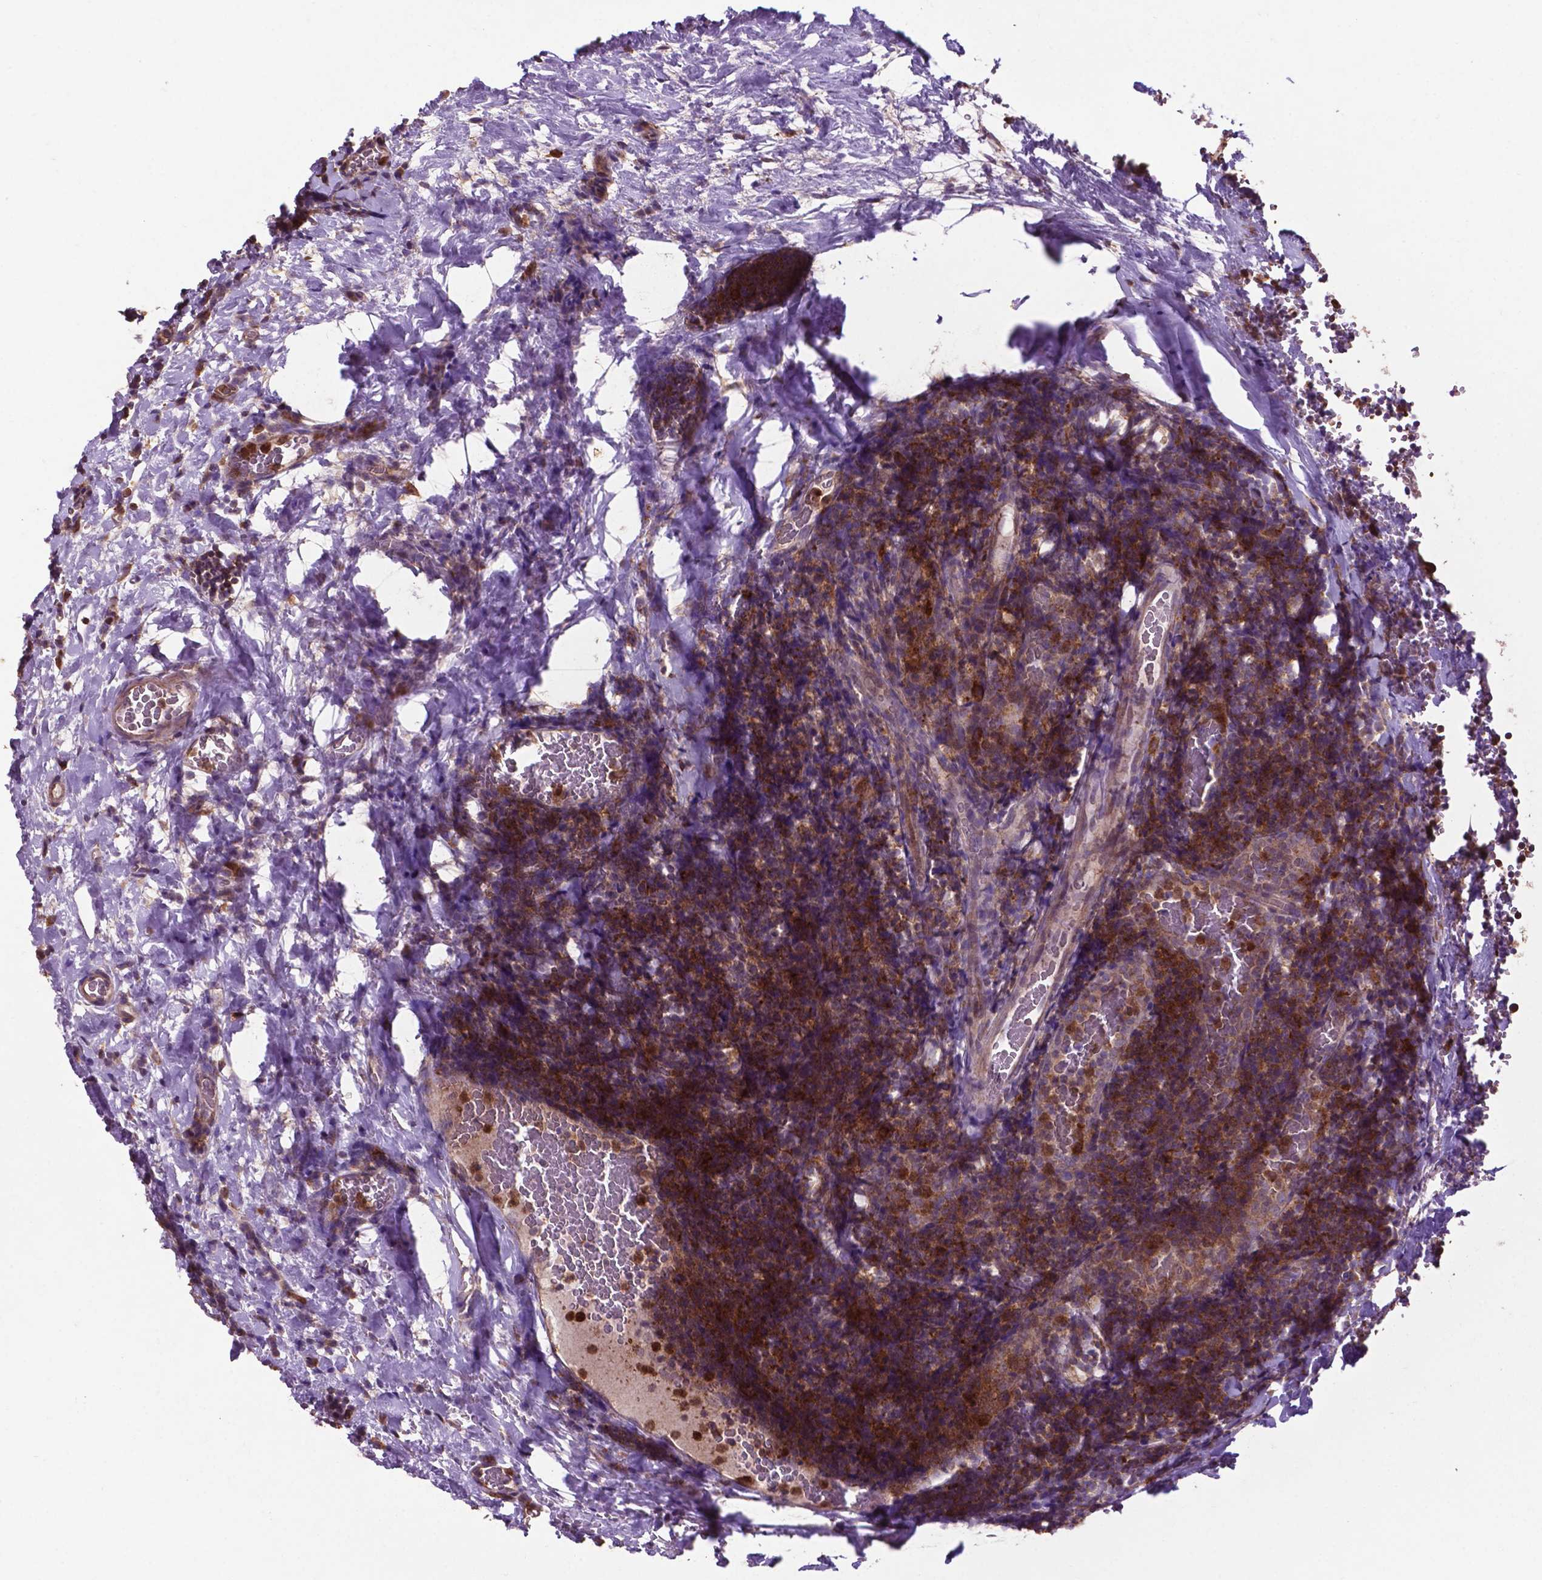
{"staining": {"intensity": "strong", "quantity": ">75%", "location": "cytoplasmic/membranous"}, "tissue": "tonsil", "cell_type": "Germinal center cells", "image_type": "normal", "snomed": [{"axis": "morphology", "description": "Normal tissue, NOS"}, {"axis": "topography", "description": "Tonsil"}], "caption": "The image displays immunohistochemical staining of benign tonsil. There is strong cytoplasmic/membranous expression is seen in about >75% of germinal center cells. The protein of interest is stained brown, and the nuclei are stained in blue (DAB IHC with brightfield microscopy, high magnification).", "gene": "SMAD3", "patient": {"sex": "male", "age": 17}}